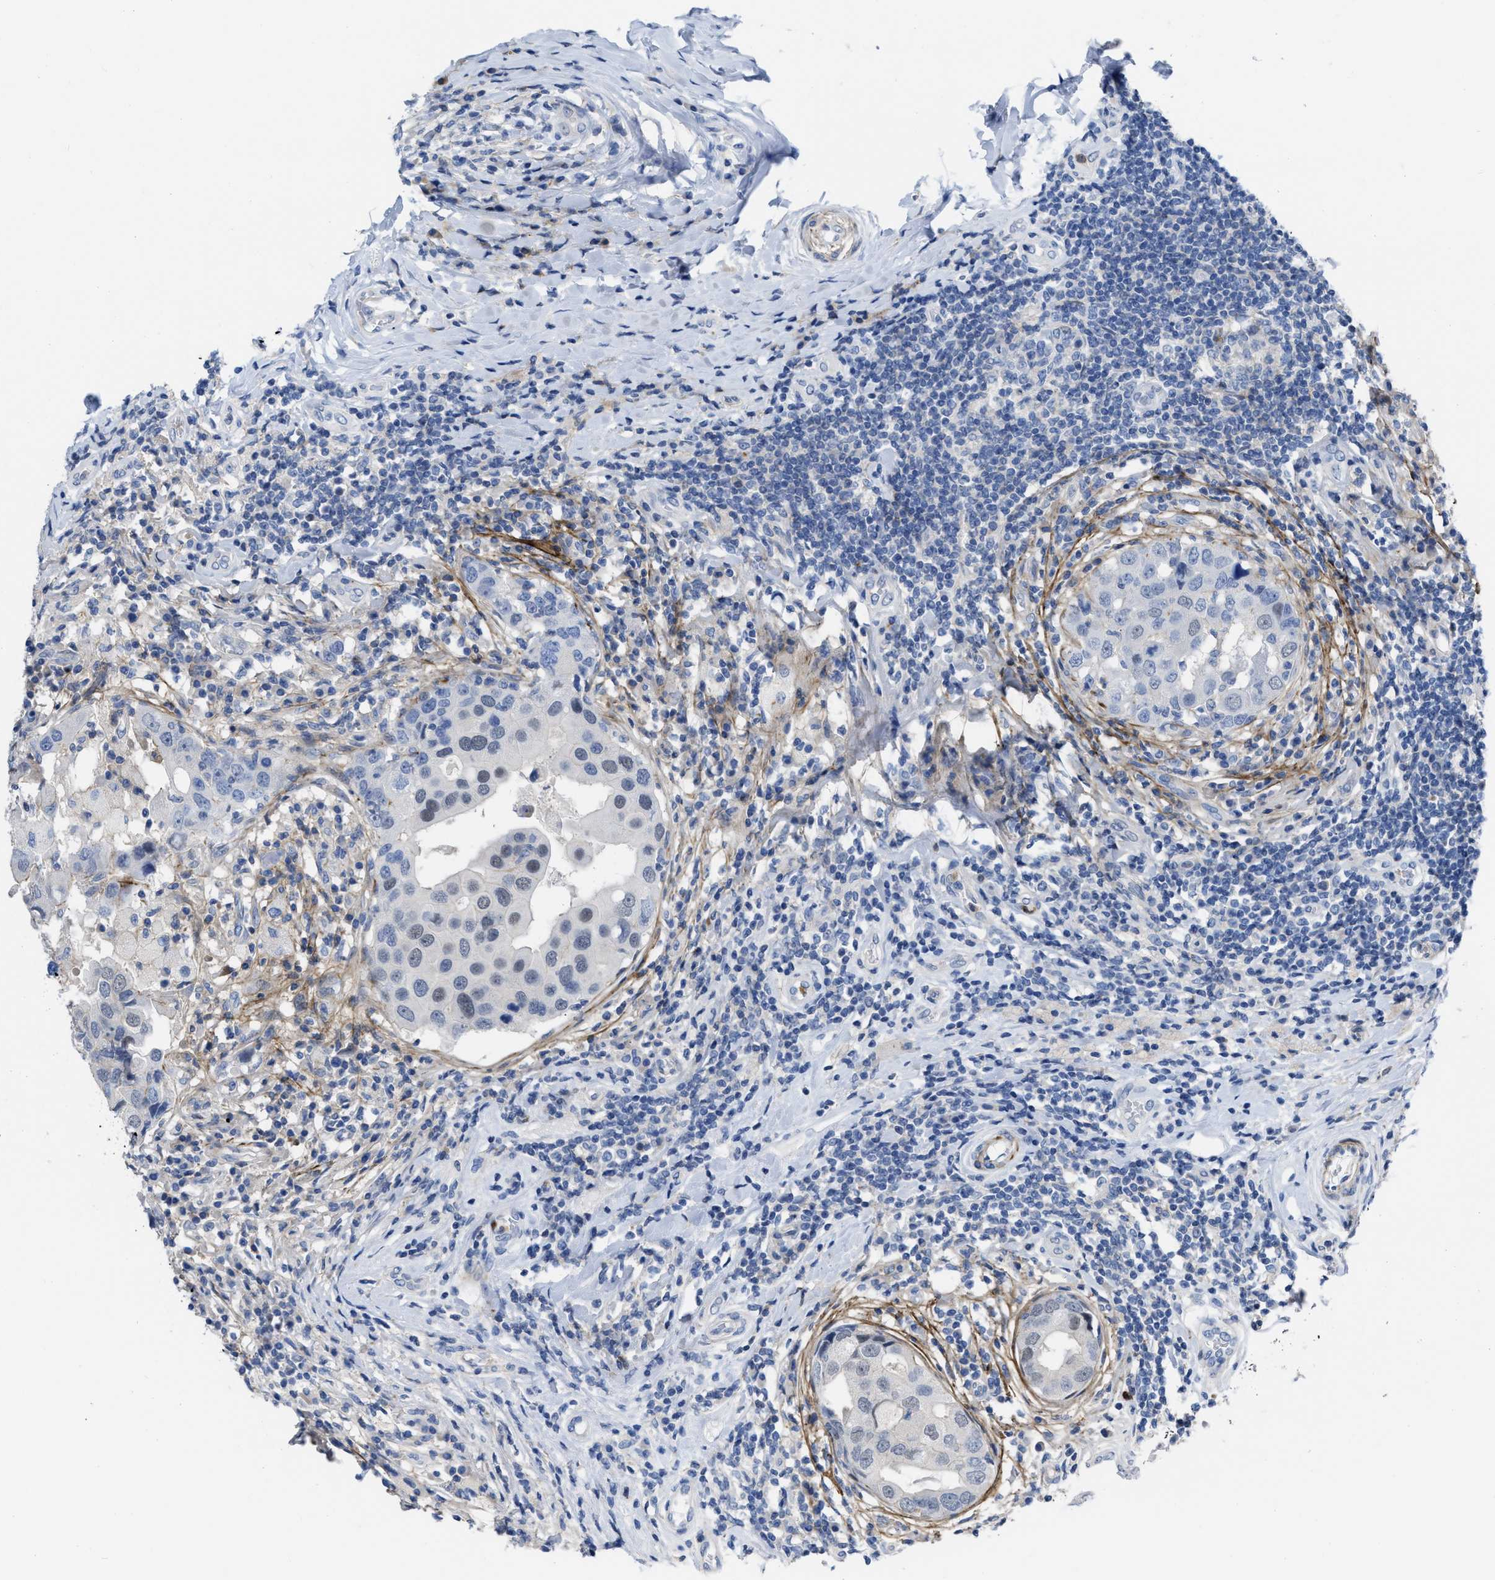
{"staining": {"intensity": "negative", "quantity": "none", "location": "none"}, "tissue": "breast cancer", "cell_type": "Tumor cells", "image_type": "cancer", "snomed": [{"axis": "morphology", "description": "Duct carcinoma"}, {"axis": "topography", "description": "Breast"}], "caption": "Tumor cells are negative for protein expression in human breast infiltrating ductal carcinoma.", "gene": "PRMT2", "patient": {"sex": "female", "age": 27}}